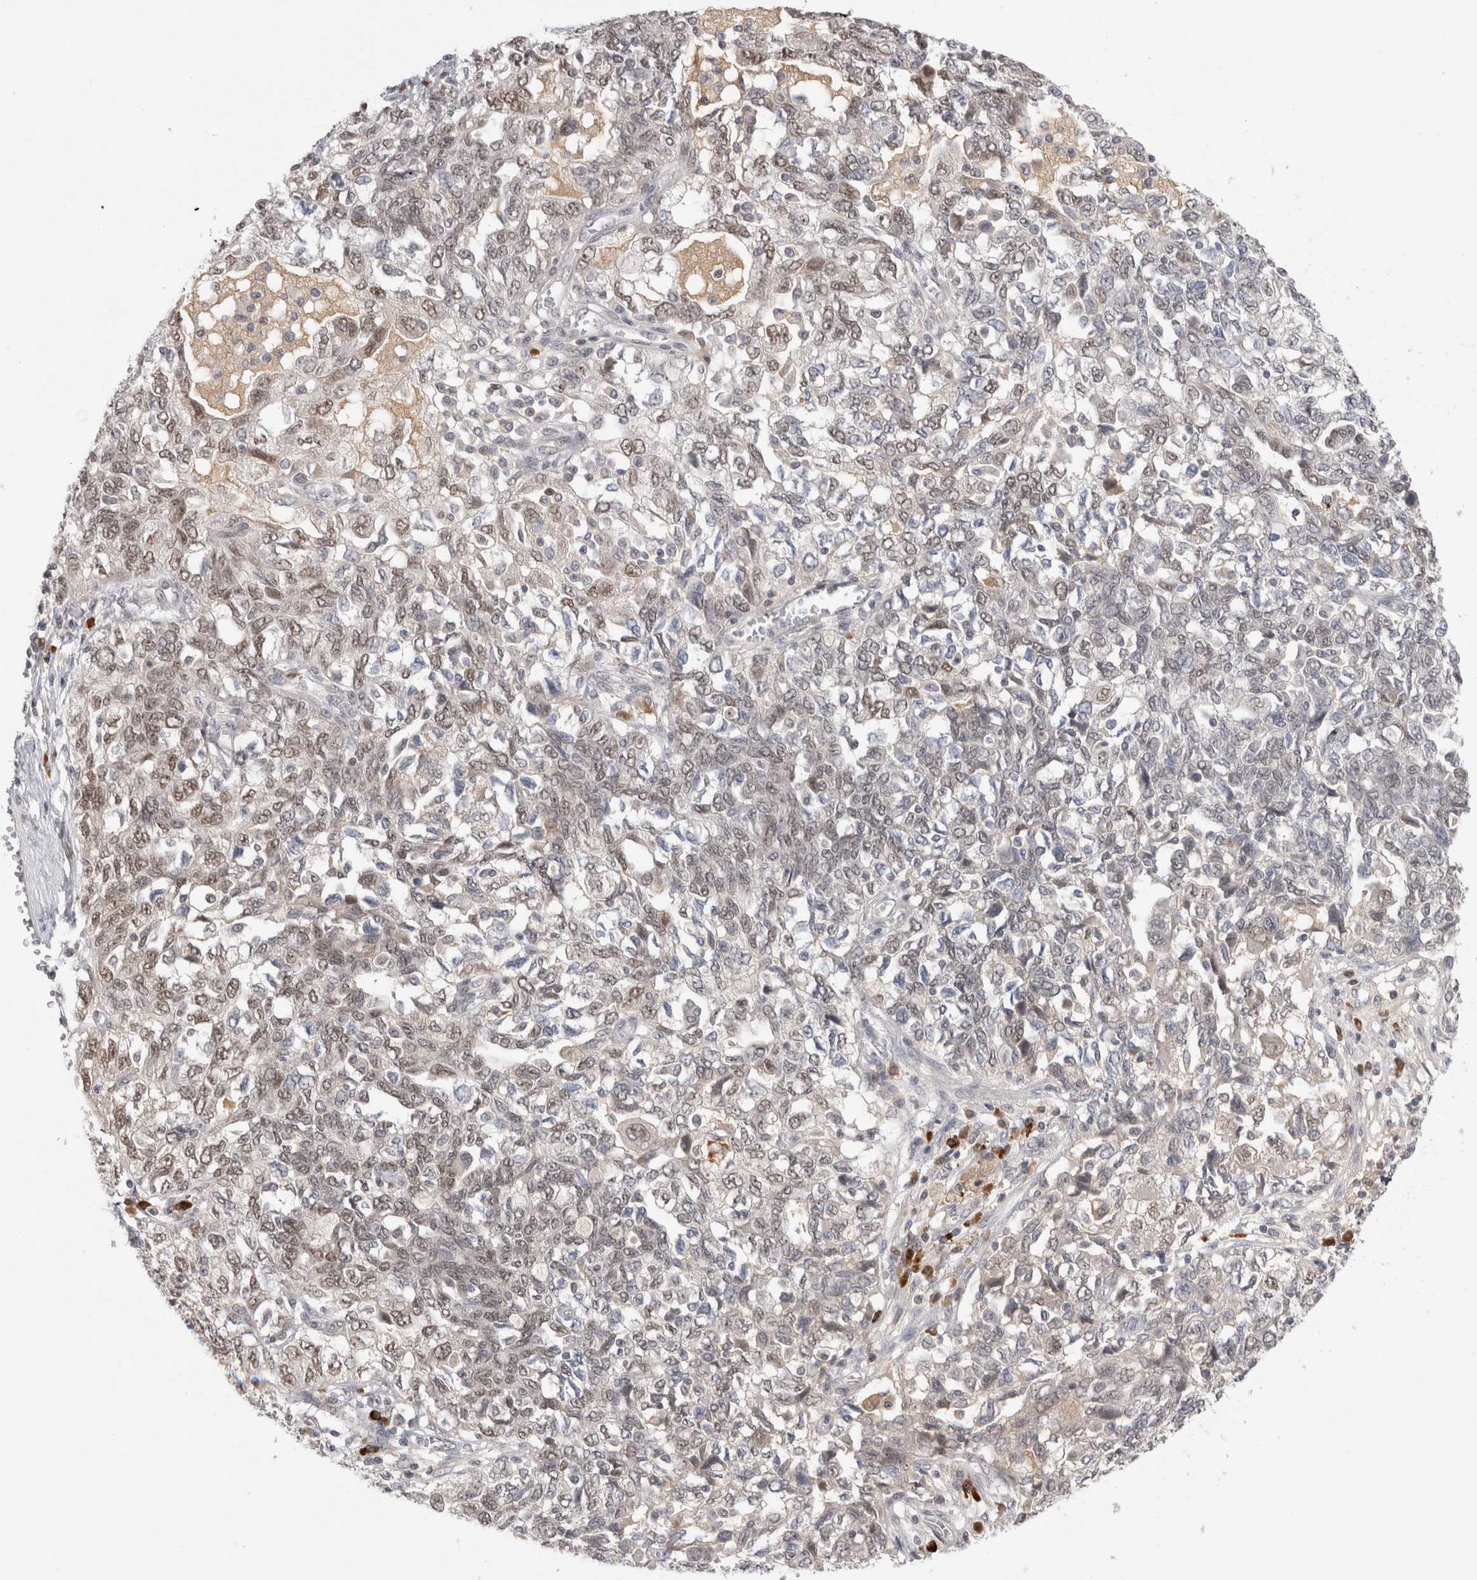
{"staining": {"intensity": "weak", "quantity": "25%-75%", "location": "nuclear"}, "tissue": "ovarian cancer", "cell_type": "Tumor cells", "image_type": "cancer", "snomed": [{"axis": "morphology", "description": "Carcinoma, NOS"}, {"axis": "morphology", "description": "Cystadenocarcinoma, serous, NOS"}, {"axis": "topography", "description": "Ovary"}], "caption": "Weak nuclear protein staining is present in about 25%-75% of tumor cells in ovarian serous cystadenocarcinoma.", "gene": "ZNF24", "patient": {"sex": "female", "age": 69}}